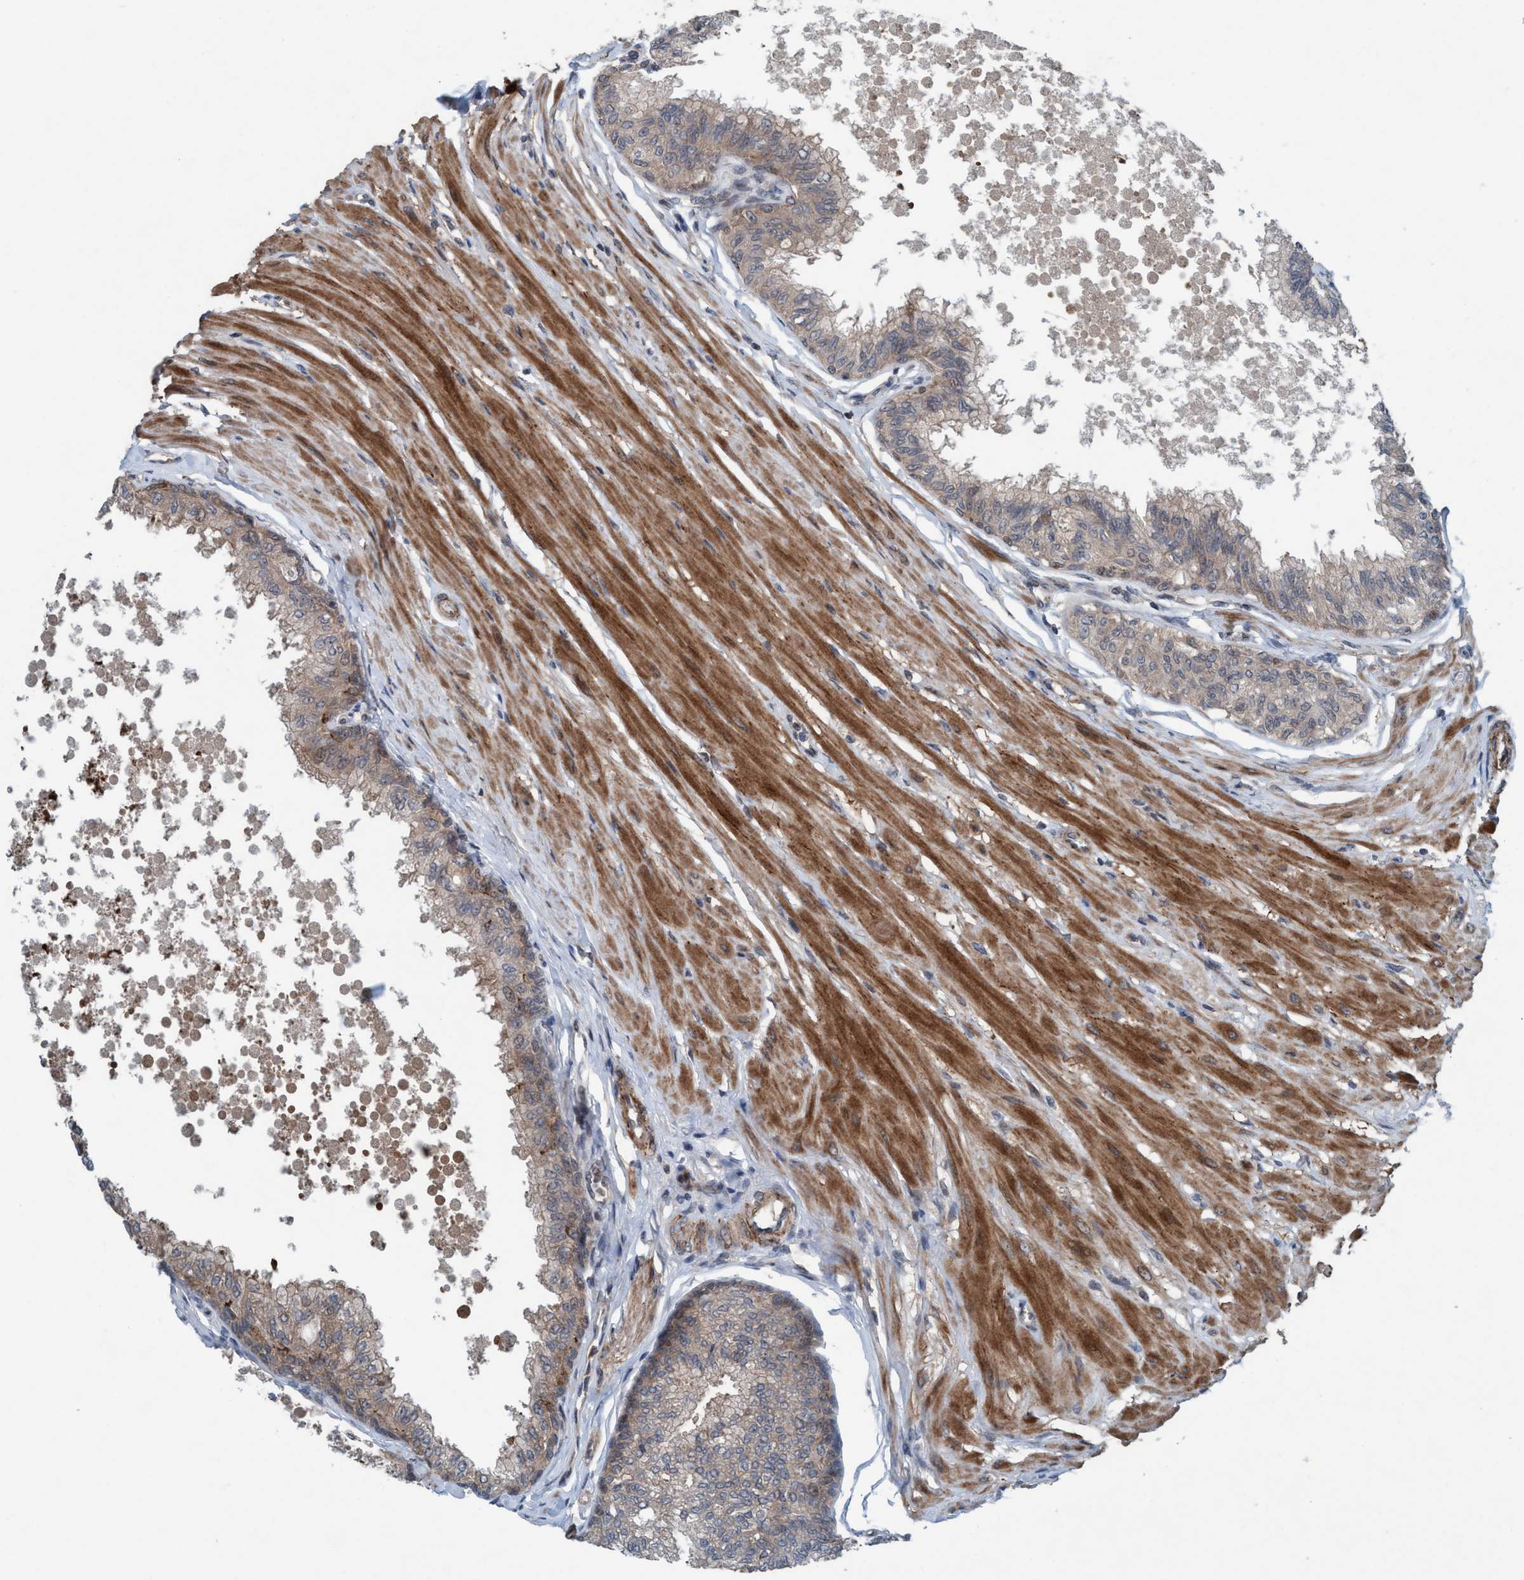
{"staining": {"intensity": "weak", "quantity": ">75%", "location": "cytoplasmic/membranous"}, "tissue": "prostate", "cell_type": "Glandular cells", "image_type": "normal", "snomed": [{"axis": "morphology", "description": "Normal tissue, NOS"}, {"axis": "topography", "description": "Prostate"}, {"axis": "topography", "description": "Seminal veicle"}], "caption": "Immunohistochemical staining of normal prostate displays low levels of weak cytoplasmic/membranous expression in approximately >75% of glandular cells.", "gene": "NISCH", "patient": {"sex": "male", "age": 60}}